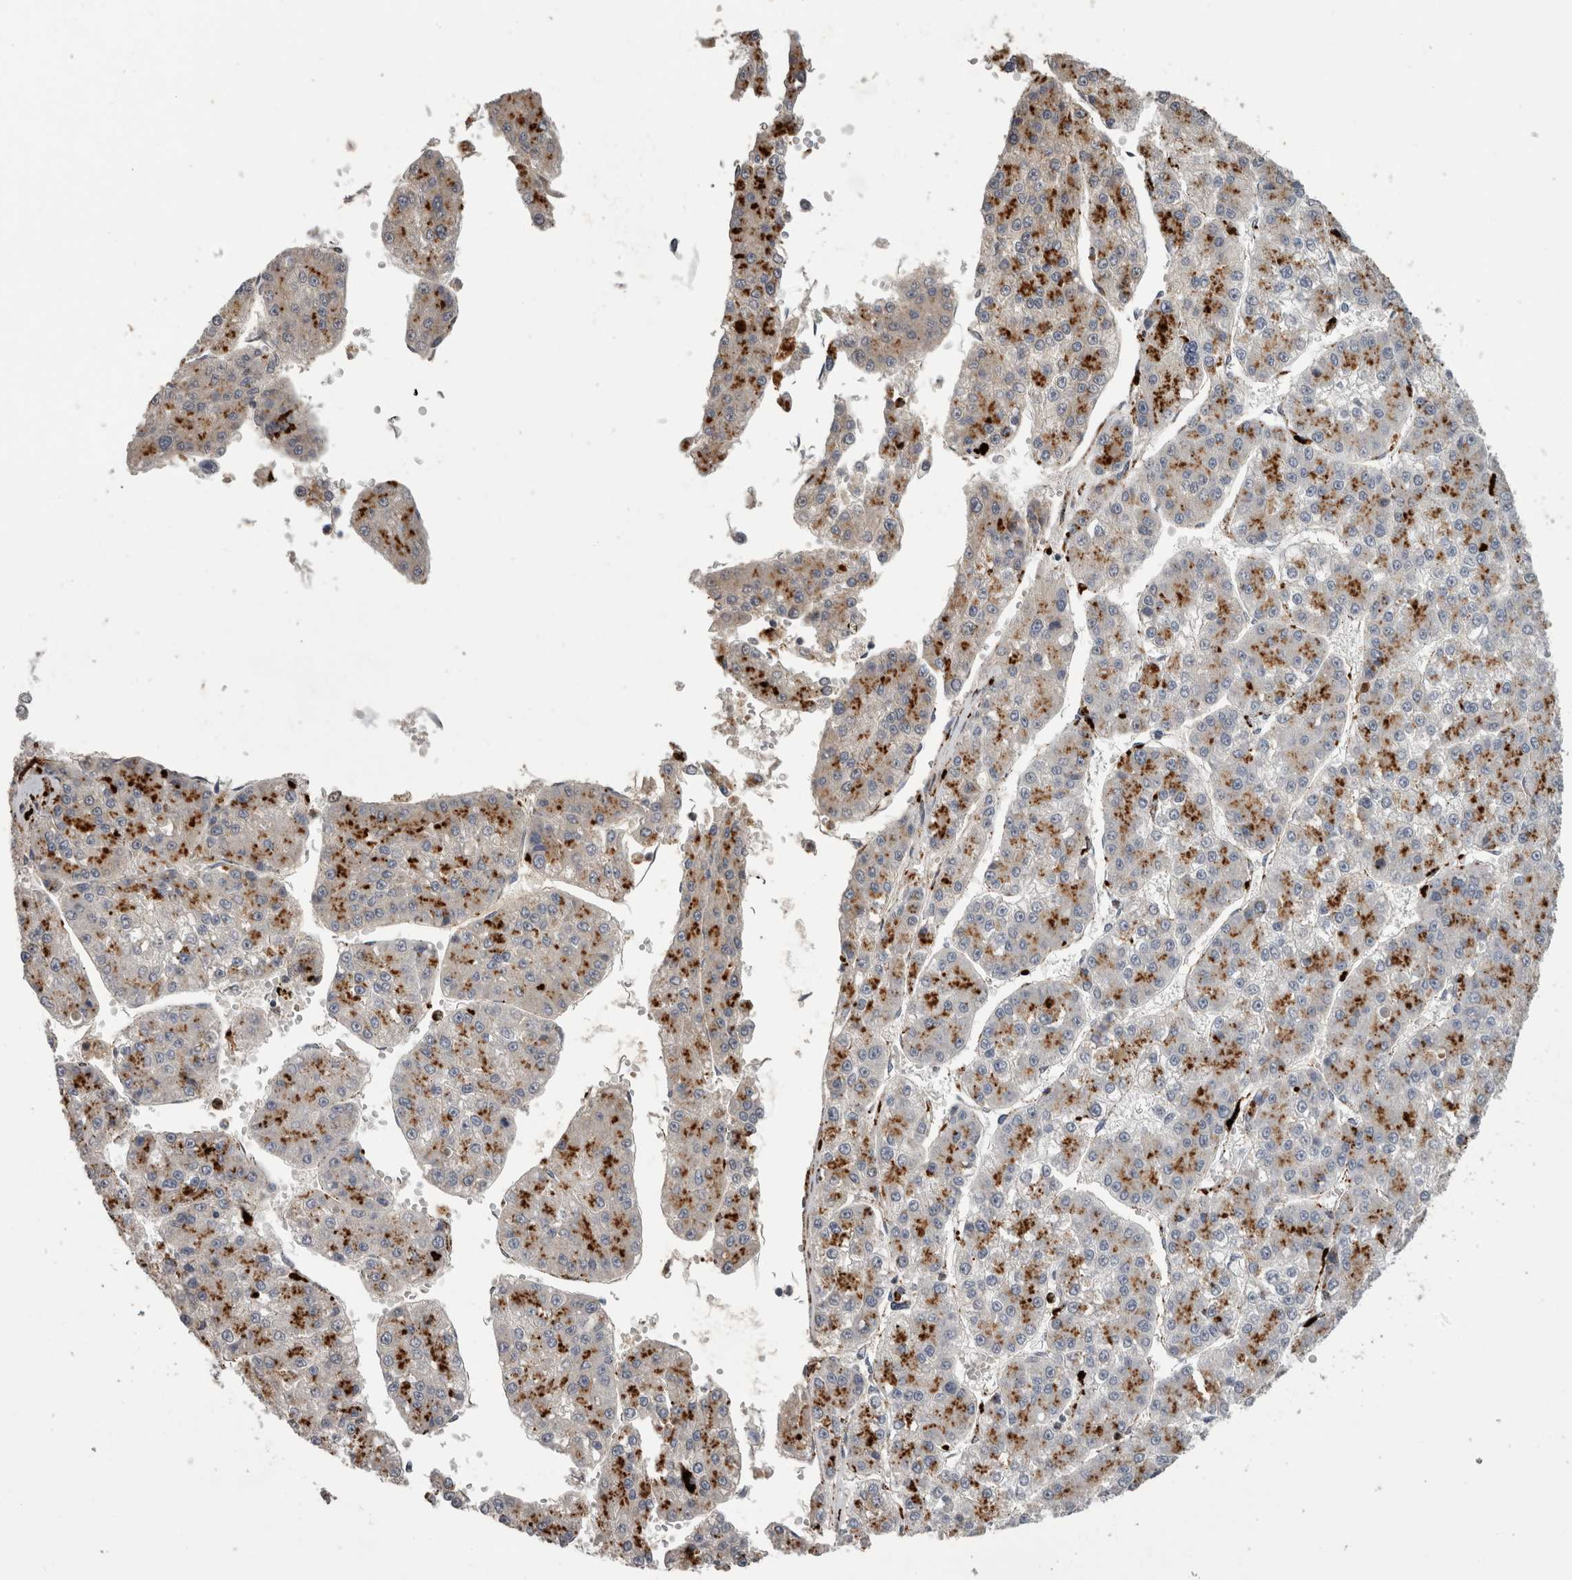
{"staining": {"intensity": "strong", "quantity": "25%-75%", "location": "cytoplasmic/membranous"}, "tissue": "liver cancer", "cell_type": "Tumor cells", "image_type": "cancer", "snomed": [{"axis": "morphology", "description": "Carcinoma, Hepatocellular, NOS"}, {"axis": "topography", "description": "Liver"}], "caption": "Liver hepatocellular carcinoma stained with immunohistochemistry (IHC) exhibits strong cytoplasmic/membranous expression in approximately 25%-75% of tumor cells.", "gene": "CTSZ", "patient": {"sex": "female", "age": 73}}